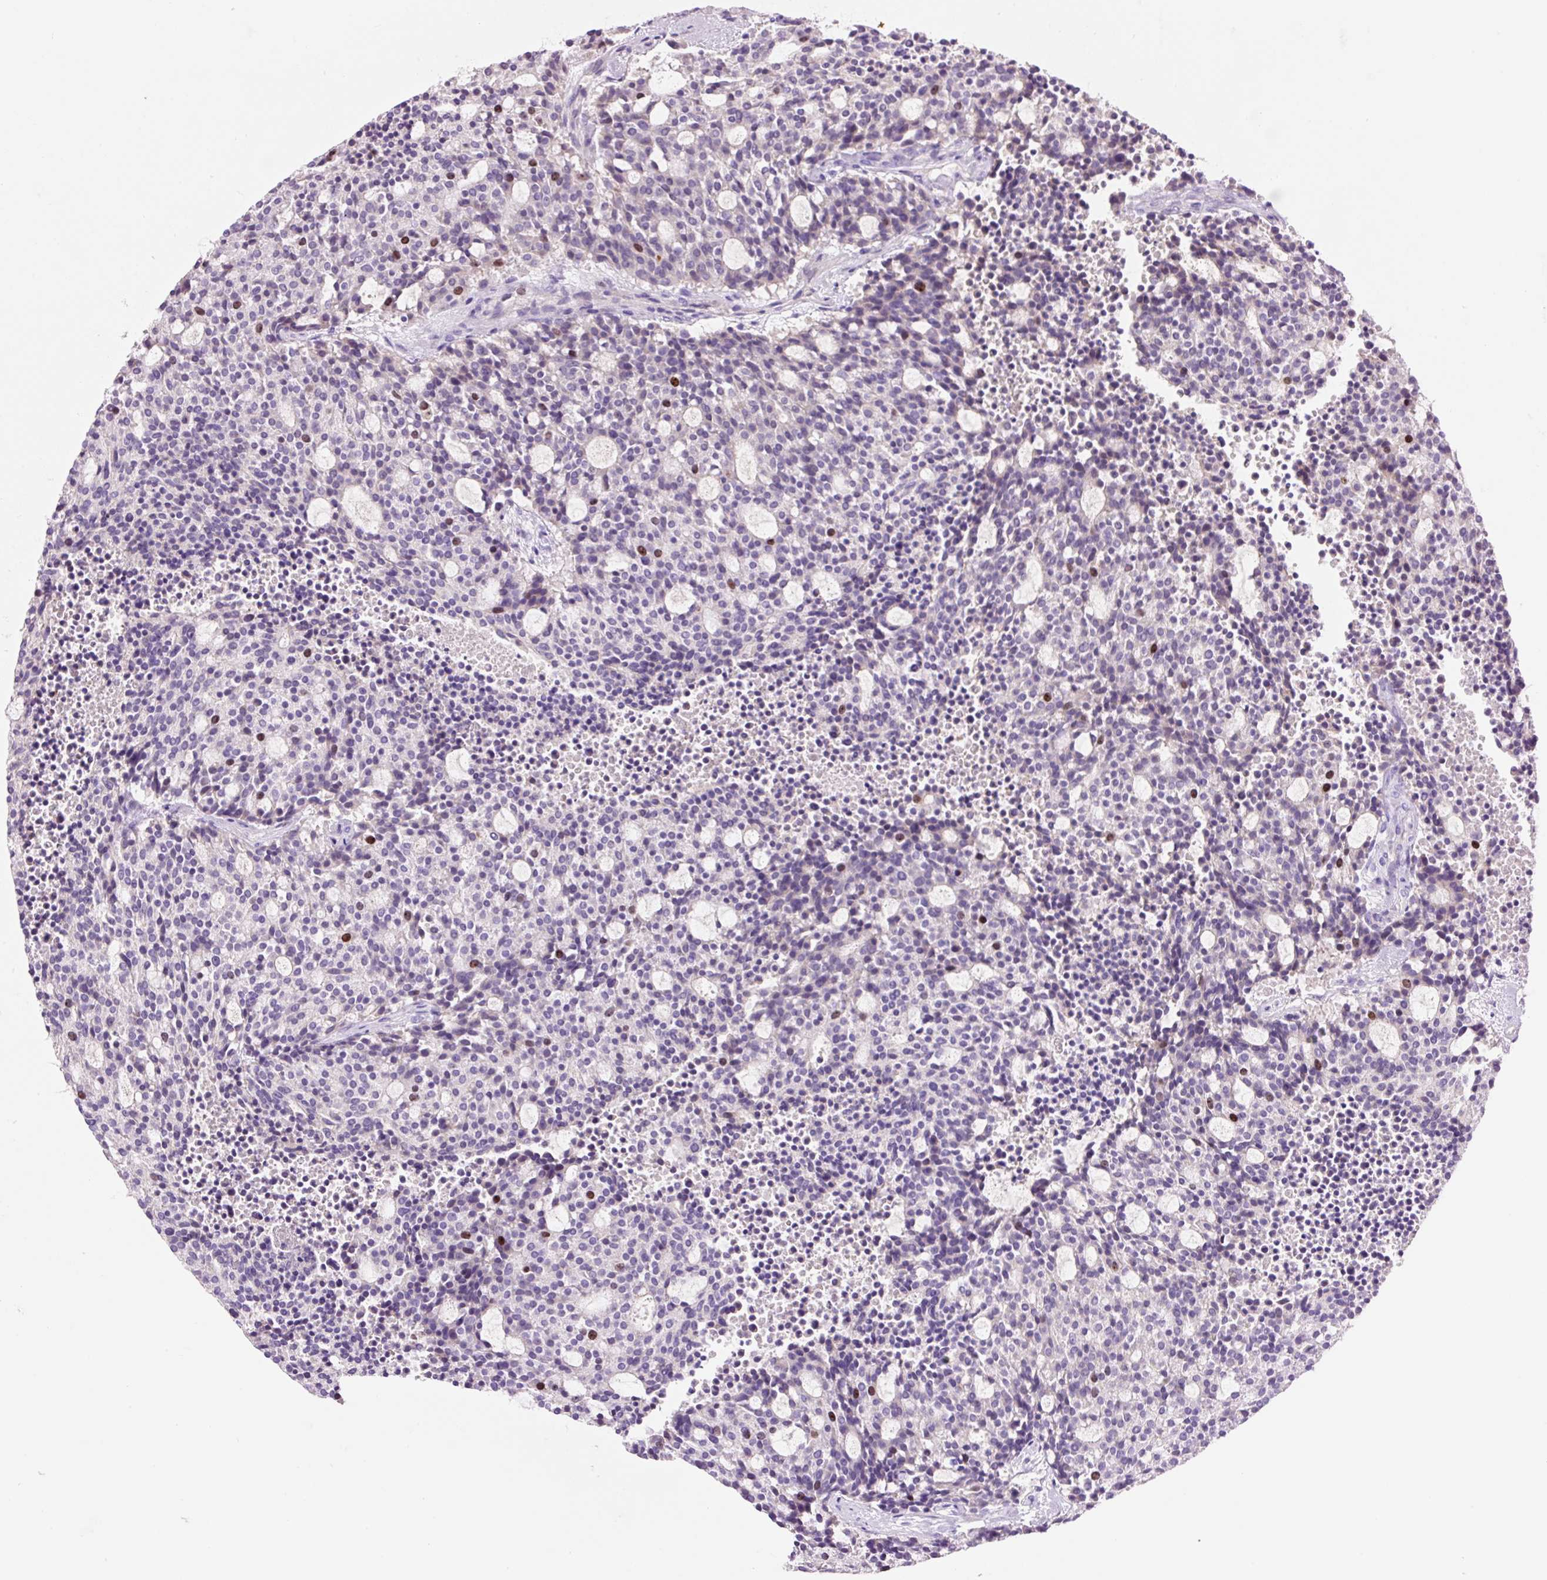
{"staining": {"intensity": "moderate", "quantity": "<25%", "location": "nuclear"}, "tissue": "carcinoid", "cell_type": "Tumor cells", "image_type": "cancer", "snomed": [{"axis": "morphology", "description": "Carcinoid, malignant, NOS"}, {"axis": "topography", "description": "Pancreas"}], "caption": "Immunohistochemical staining of human carcinoid displays moderate nuclear protein expression in approximately <25% of tumor cells.", "gene": "DPPA4", "patient": {"sex": "female", "age": 54}}